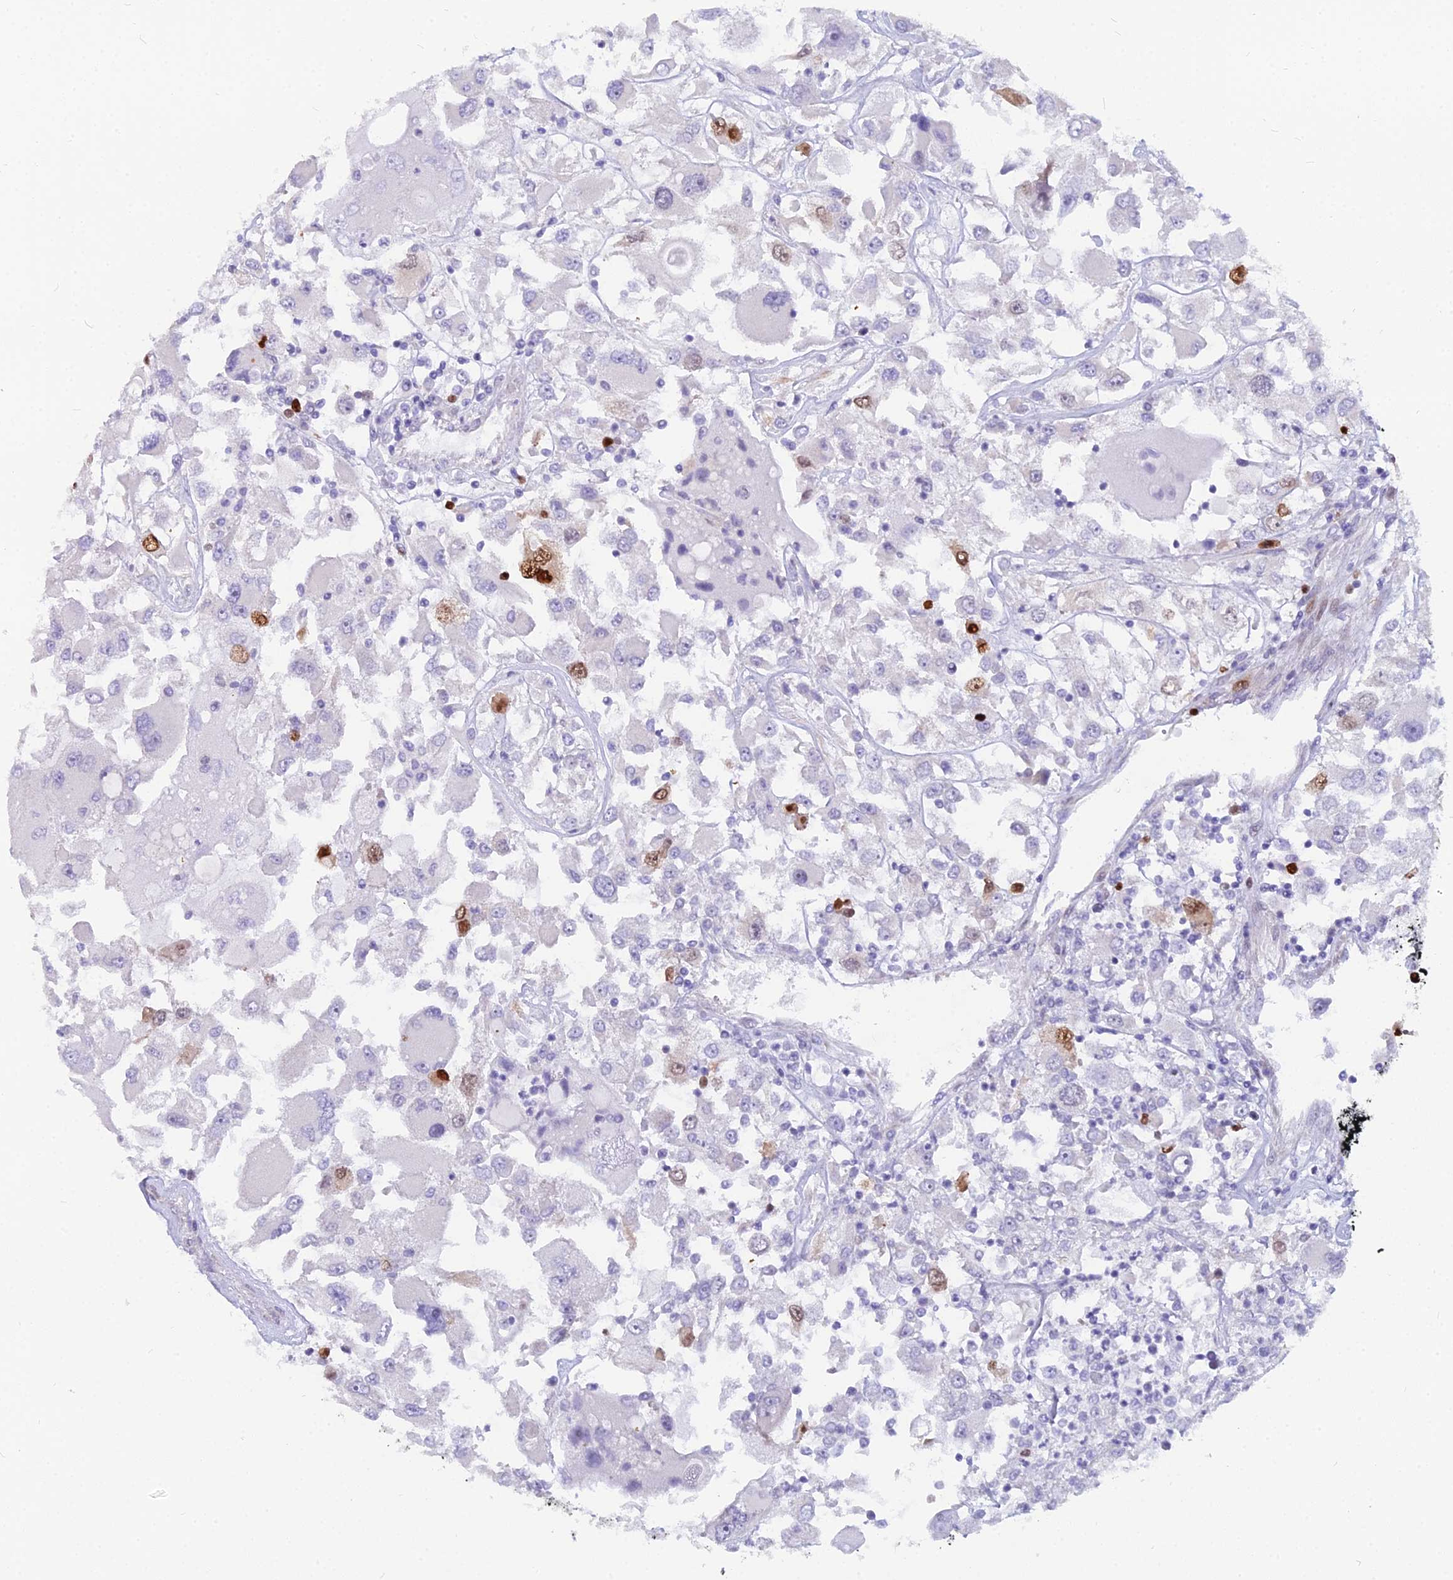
{"staining": {"intensity": "strong", "quantity": "<25%", "location": "nuclear"}, "tissue": "renal cancer", "cell_type": "Tumor cells", "image_type": "cancer", "snomed": [{"axis": "morphology", "description": "Adenocarcinoma, NOS"}, {"axis": "topography", "description": "Kidney"}], "caption": "A high-resolution micrograph shows IHC staining of adenocarcinoma (renal), which demonstrates strong nuclear positivity in about <25% of tumor cells. (brown staining indicates protein expression, while blue staining denotes nuclei).", "gene": "NUSAP1", "patient": {"sex": "female", "age": 52}}